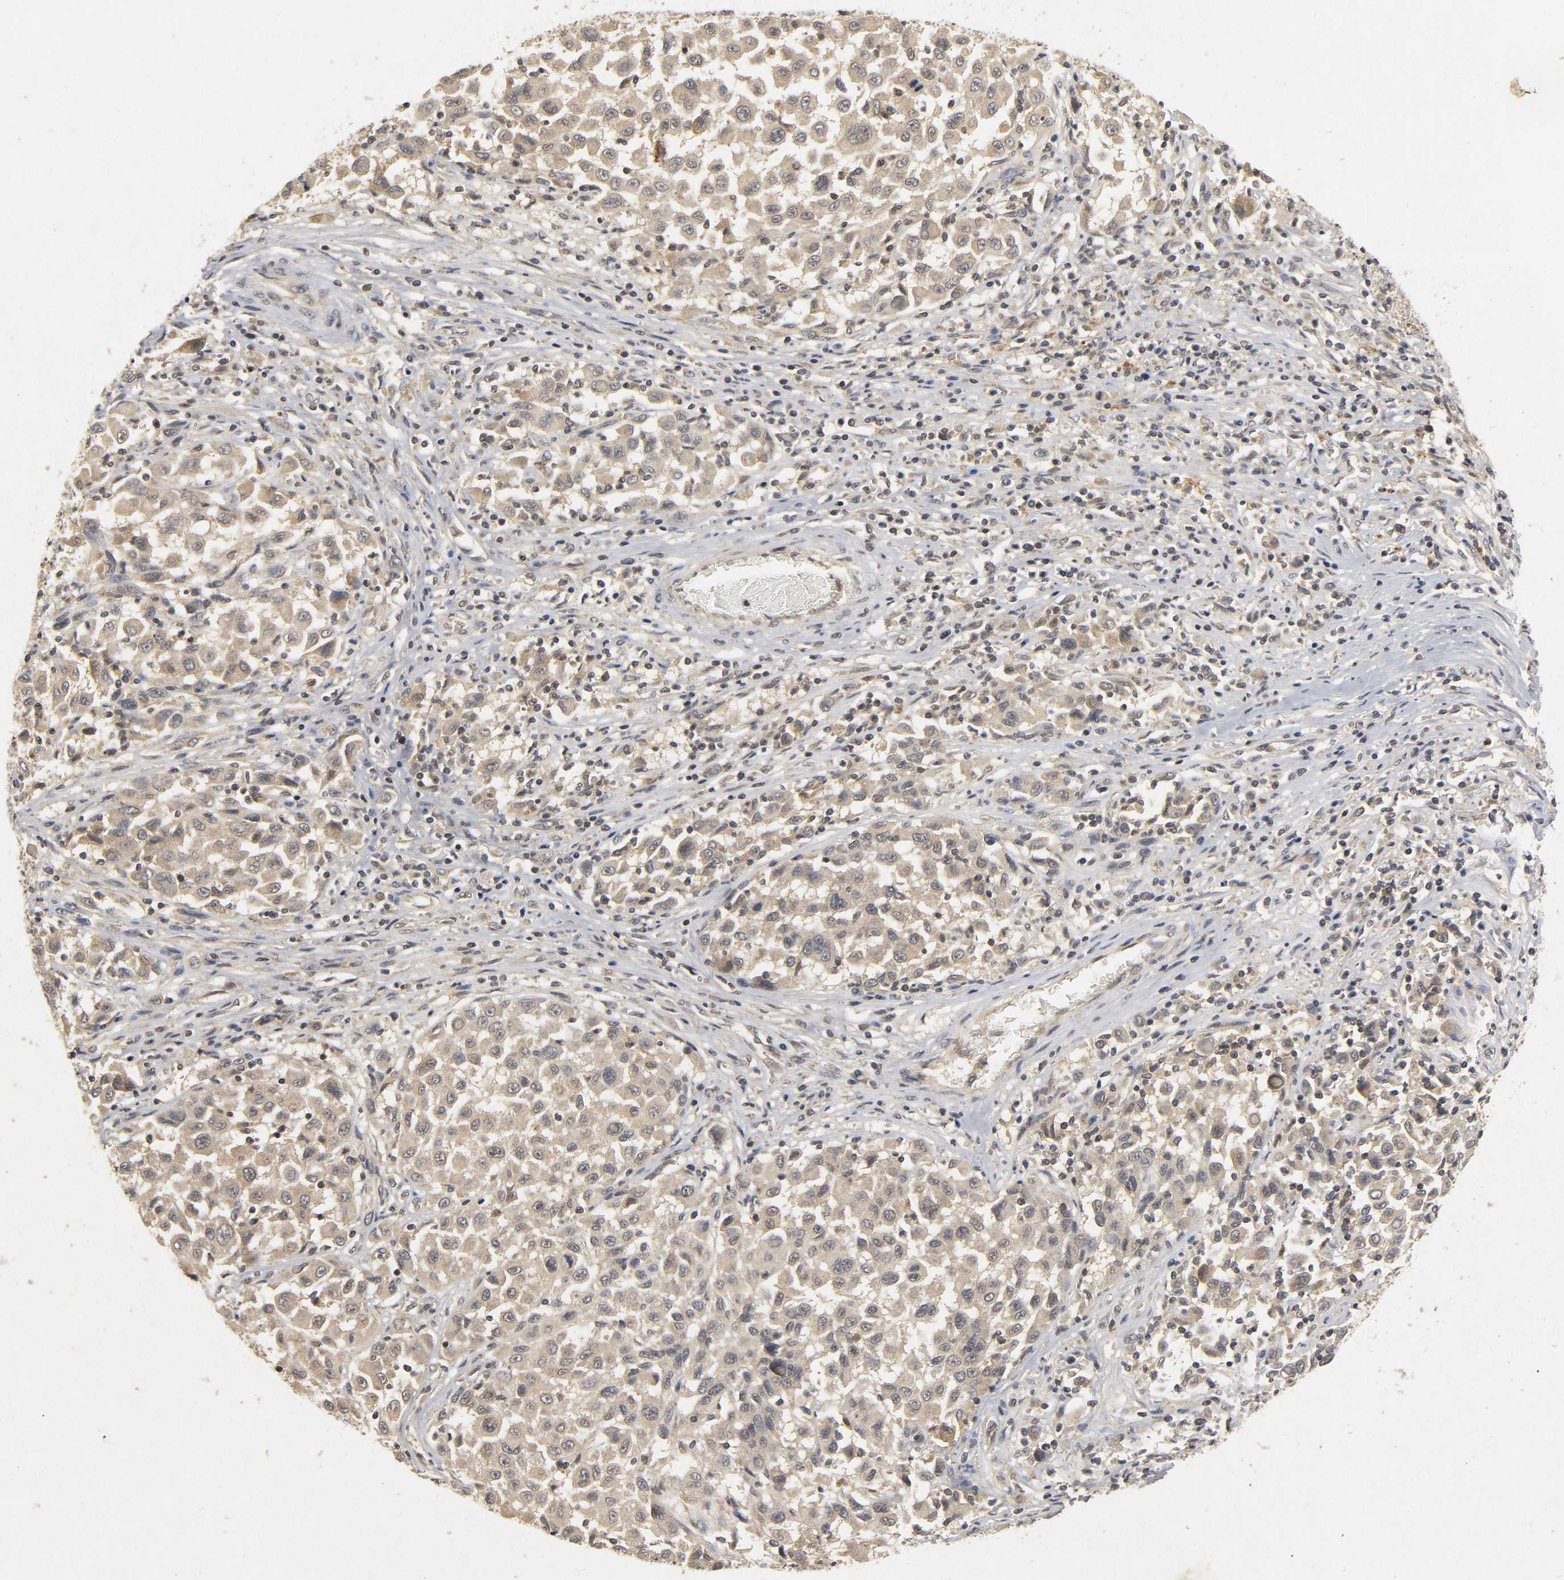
{"staining": {"intensity": "weak", "quantity": ">75%", "location": "cytoplasmic/membranous"}, "tissue": "melanoma", "cell_type": "Tumor cells", "image_type": "cancer", "snomed": [{"axis": "morphology", "description": "Malignant melanoma, Metastatic site"}, {"axis": "topography", "description": "Lymph node"}], "caption": "Melanoma stained with DAB (3,3'-diaminobenzidine) IHC exhibits low levels of weak cytoplasmic/membranous expression in about >75% of tumor cells.", "gene": "TRAF6", "patient": {"sex": "male", "age": 61}}